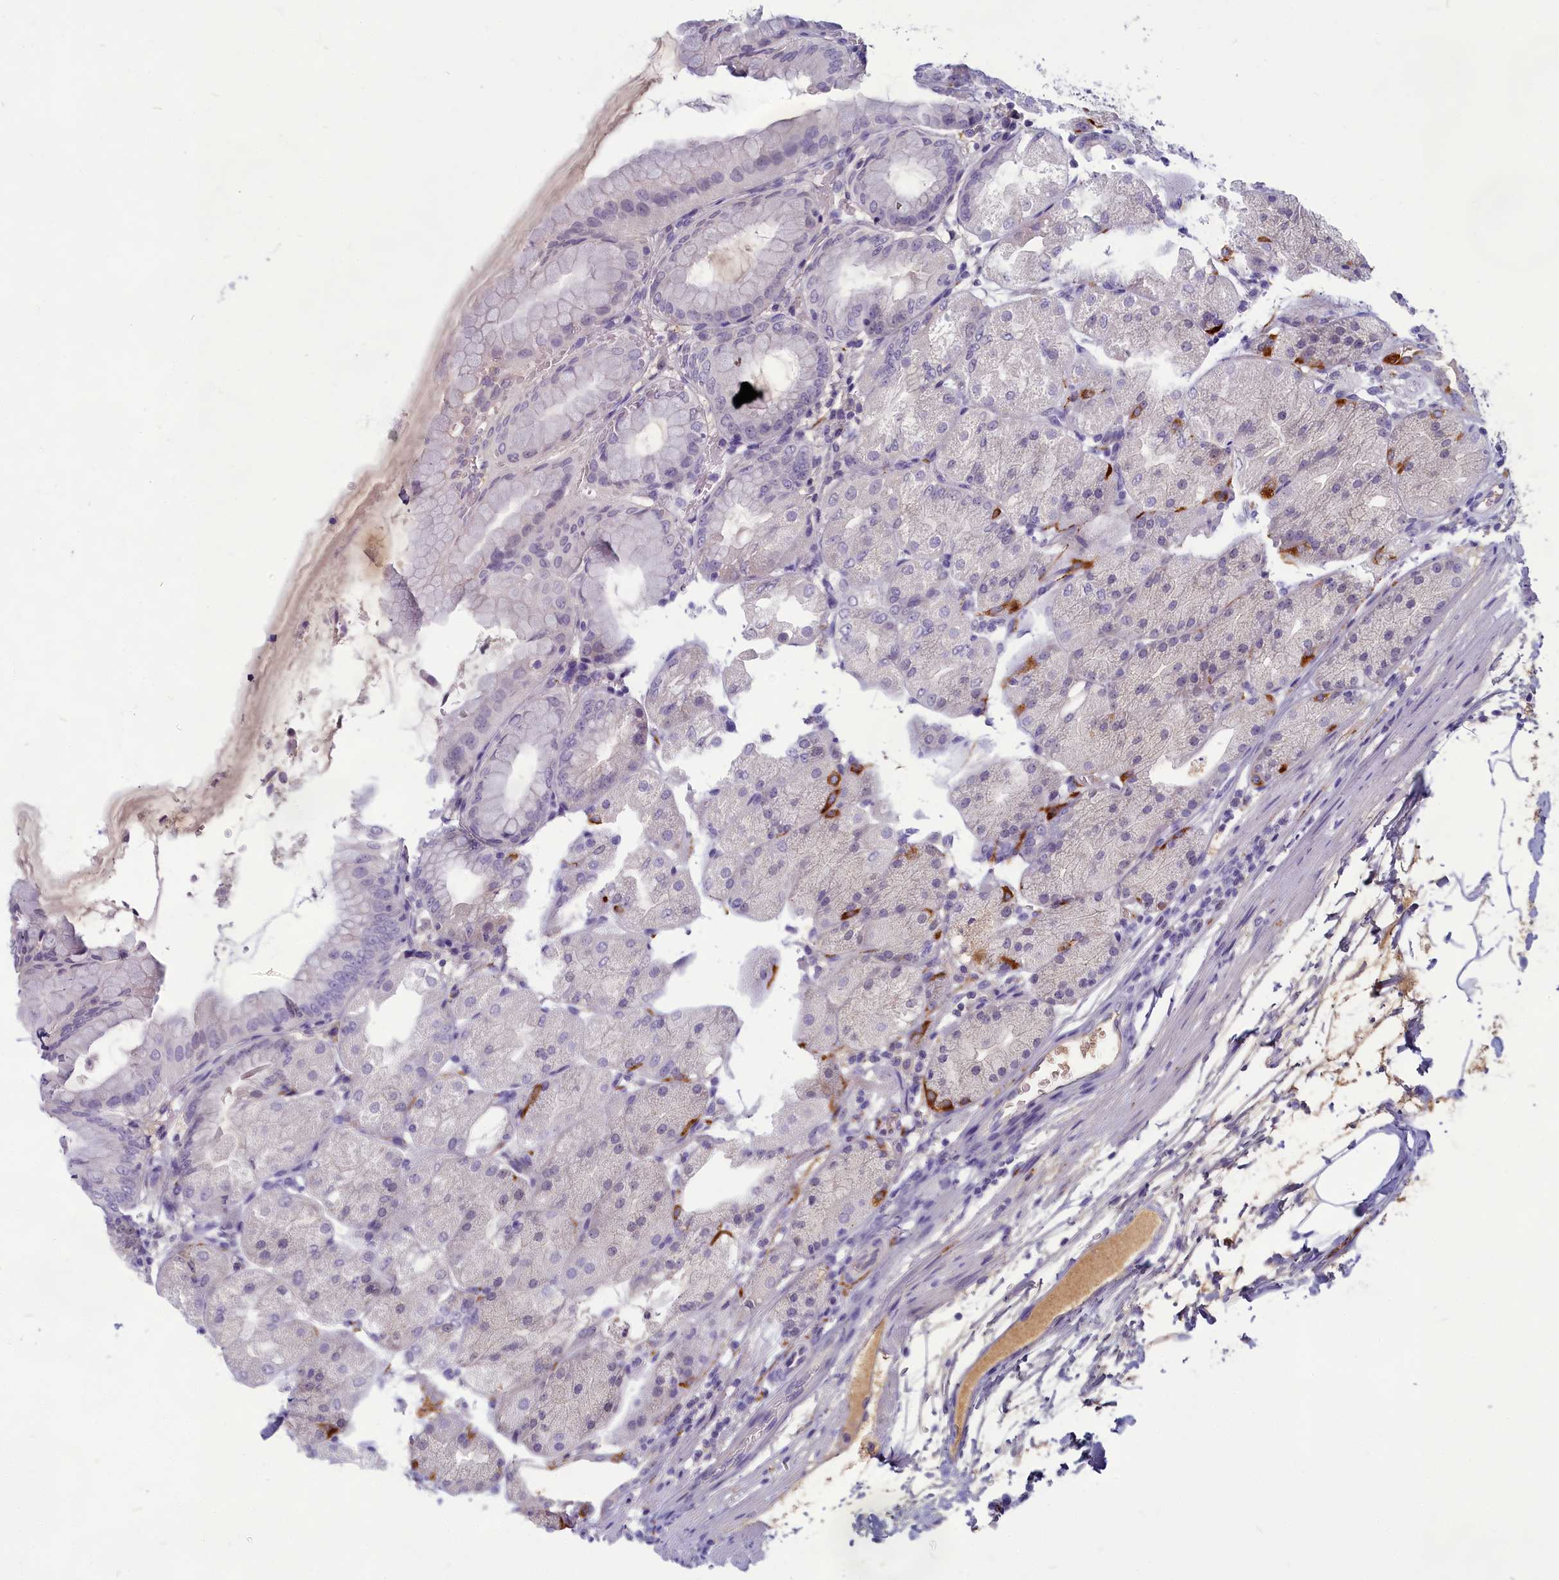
{"staining": {"intensity": "moderate", "quantity": "<25%", "location": "cytoplasmic/membranous"}, "tissue": "stomach", "cell_type": "Glandular cells", "image_type": "normal", "snomed": [{"axis": "morphology", "description": "Normal tissue, NOS"}, {"axis": "topography", "description": "Stomach, upper"}, {"axis": "topography", "description": "Stomach, lower"}], "caption": "Immunohistochemistry (IHC) (DAB (3,3'-diaminobenzidine)) staining of benign stomach displays moderate cytoplasmic/membranous protein staining in about <25% of glandular cells. (DAB (3,3'-diaminobenzidine) = brown stain, brightfield microscopy at high magnification).", "gene": "SV2C", "patient": {"sex": "male", "age": 62}}